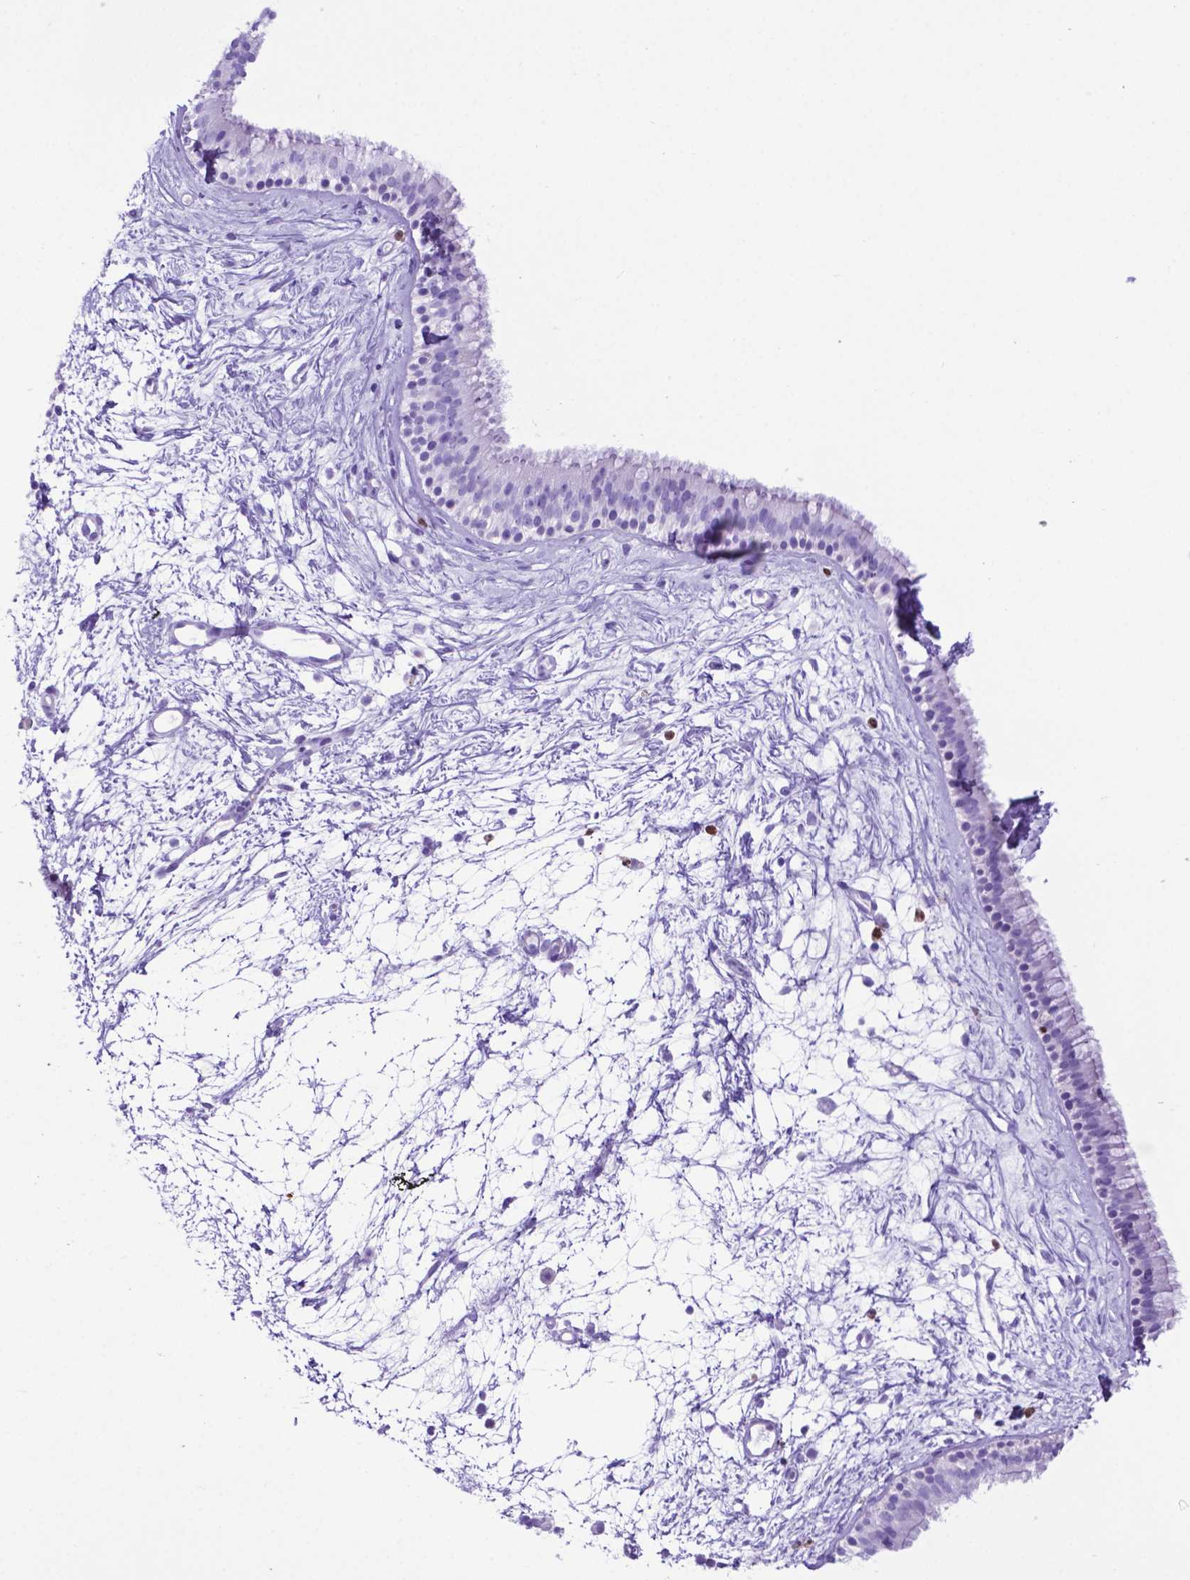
{"staining": {"intensity": "negative", "quantity": "none", "location": "none"}, "tissue": "nasopharynx", "cell_type": "Respiratory epithelial cells", "image_type": "normal", "snomed": [{"axis": "morphology", "description": "Normal tissue, NOS"}, {"axis": "topography", "description": "Nasopharynx"}], "caption": "Immunohistochemical staining of unremarkable nasopharynx displays no significant staining in respiratory epithelial cells.", "gene": "LZTR1", "patient": {"sex": "male", "age": 58}}